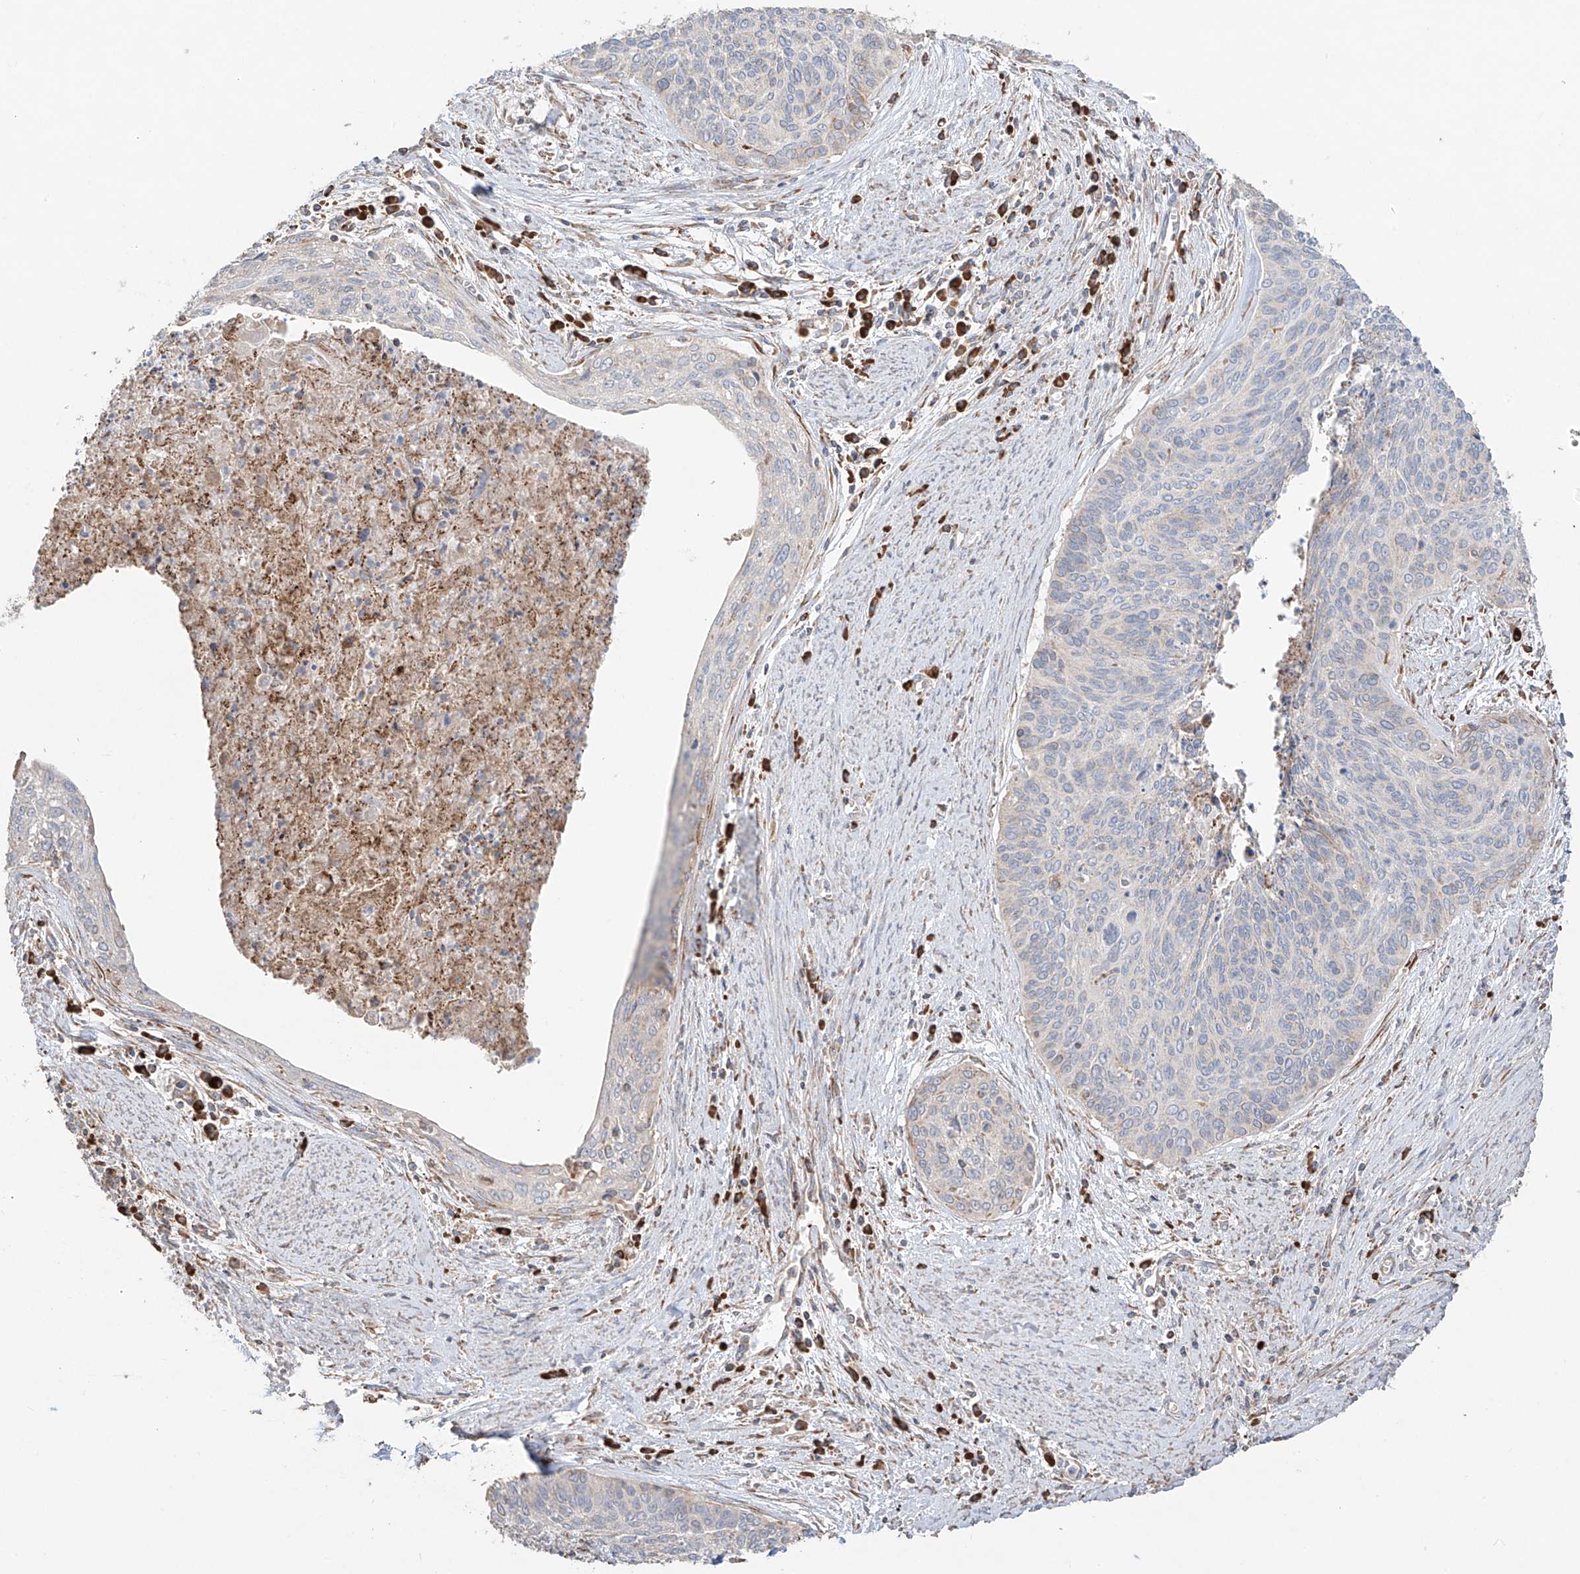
{"staining": {"intensity": "weak", "quantity": "<25%", "location": "cytoplasmic/membranous"}, "tissue": "cervical cancer", "cell_type": "Tumor cells", "image_type": "cancer", "snomed": [{"axis": "morphology", "description": "Squamous cell carcinoma, NOS"}, {"axis": "topography", "description": "Cervix"}], "caption": "DAB immunohistochemical staining of human cervical cancer (squamous cell carcinoma) displays no significant staining in tumor cells. (DAB immunohistochemistry, high magnification).", "gene": "COLGALT2", "patient": {"sex": "female", "age": 55}}